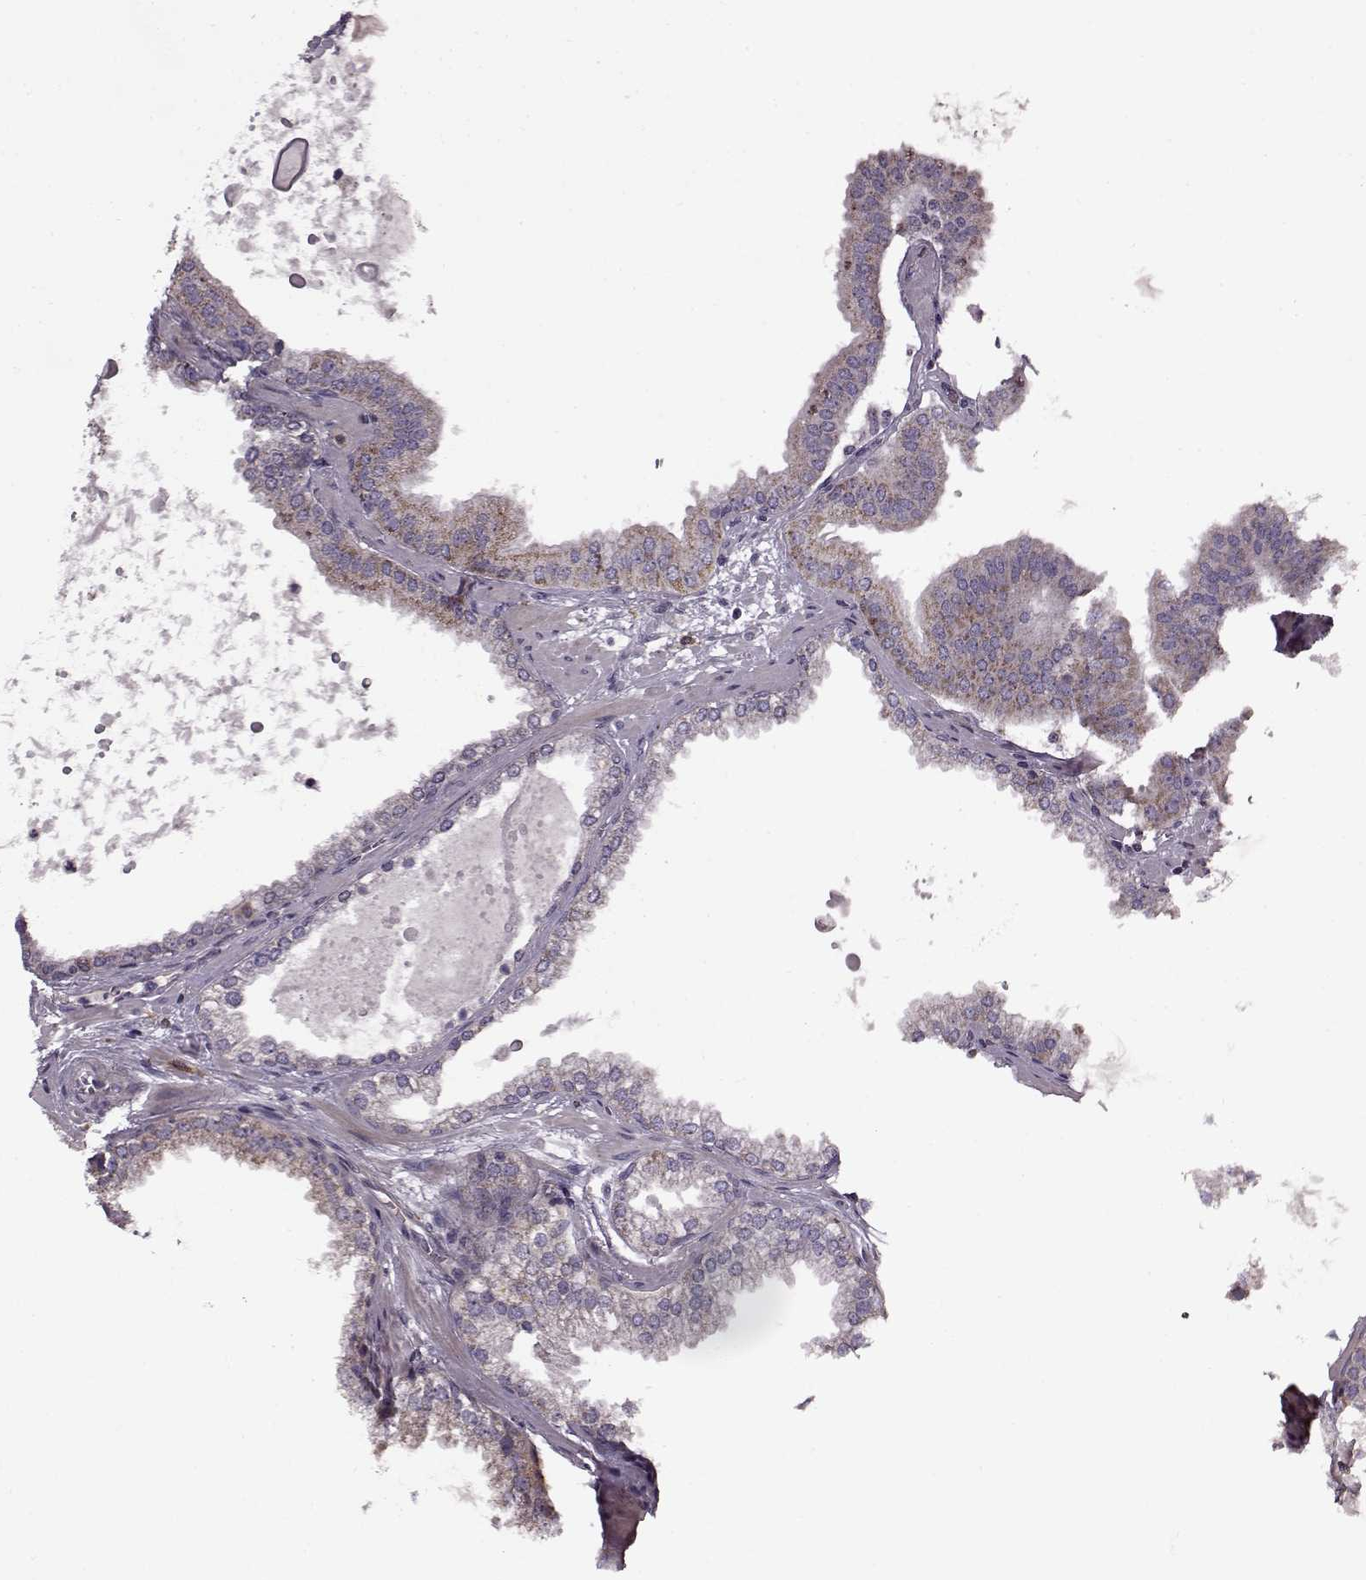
{"staining": {"intensity": "strong", "quantity": ">75%", "location": "cytoplasmic/membranous"}, "tissue": "prostate cancer", "cell_type": "Tumor cells", "image_type": "cancer", "snomed": [{"axis": "morphology", "description": "Normal tissue, NOS"}, {"axis": "morphology", "description": "Adenocarcinoma, High grade"}, {"axis": "topography", "description": "Prostate"}], "caption": "Tumor cells exhibit high levels of strong cytoplasmic/membranous expression in about >75% of cells in human prostate cancer.", "gene": "MTSS1", "patient": {"sex": "male", "age": 83}}